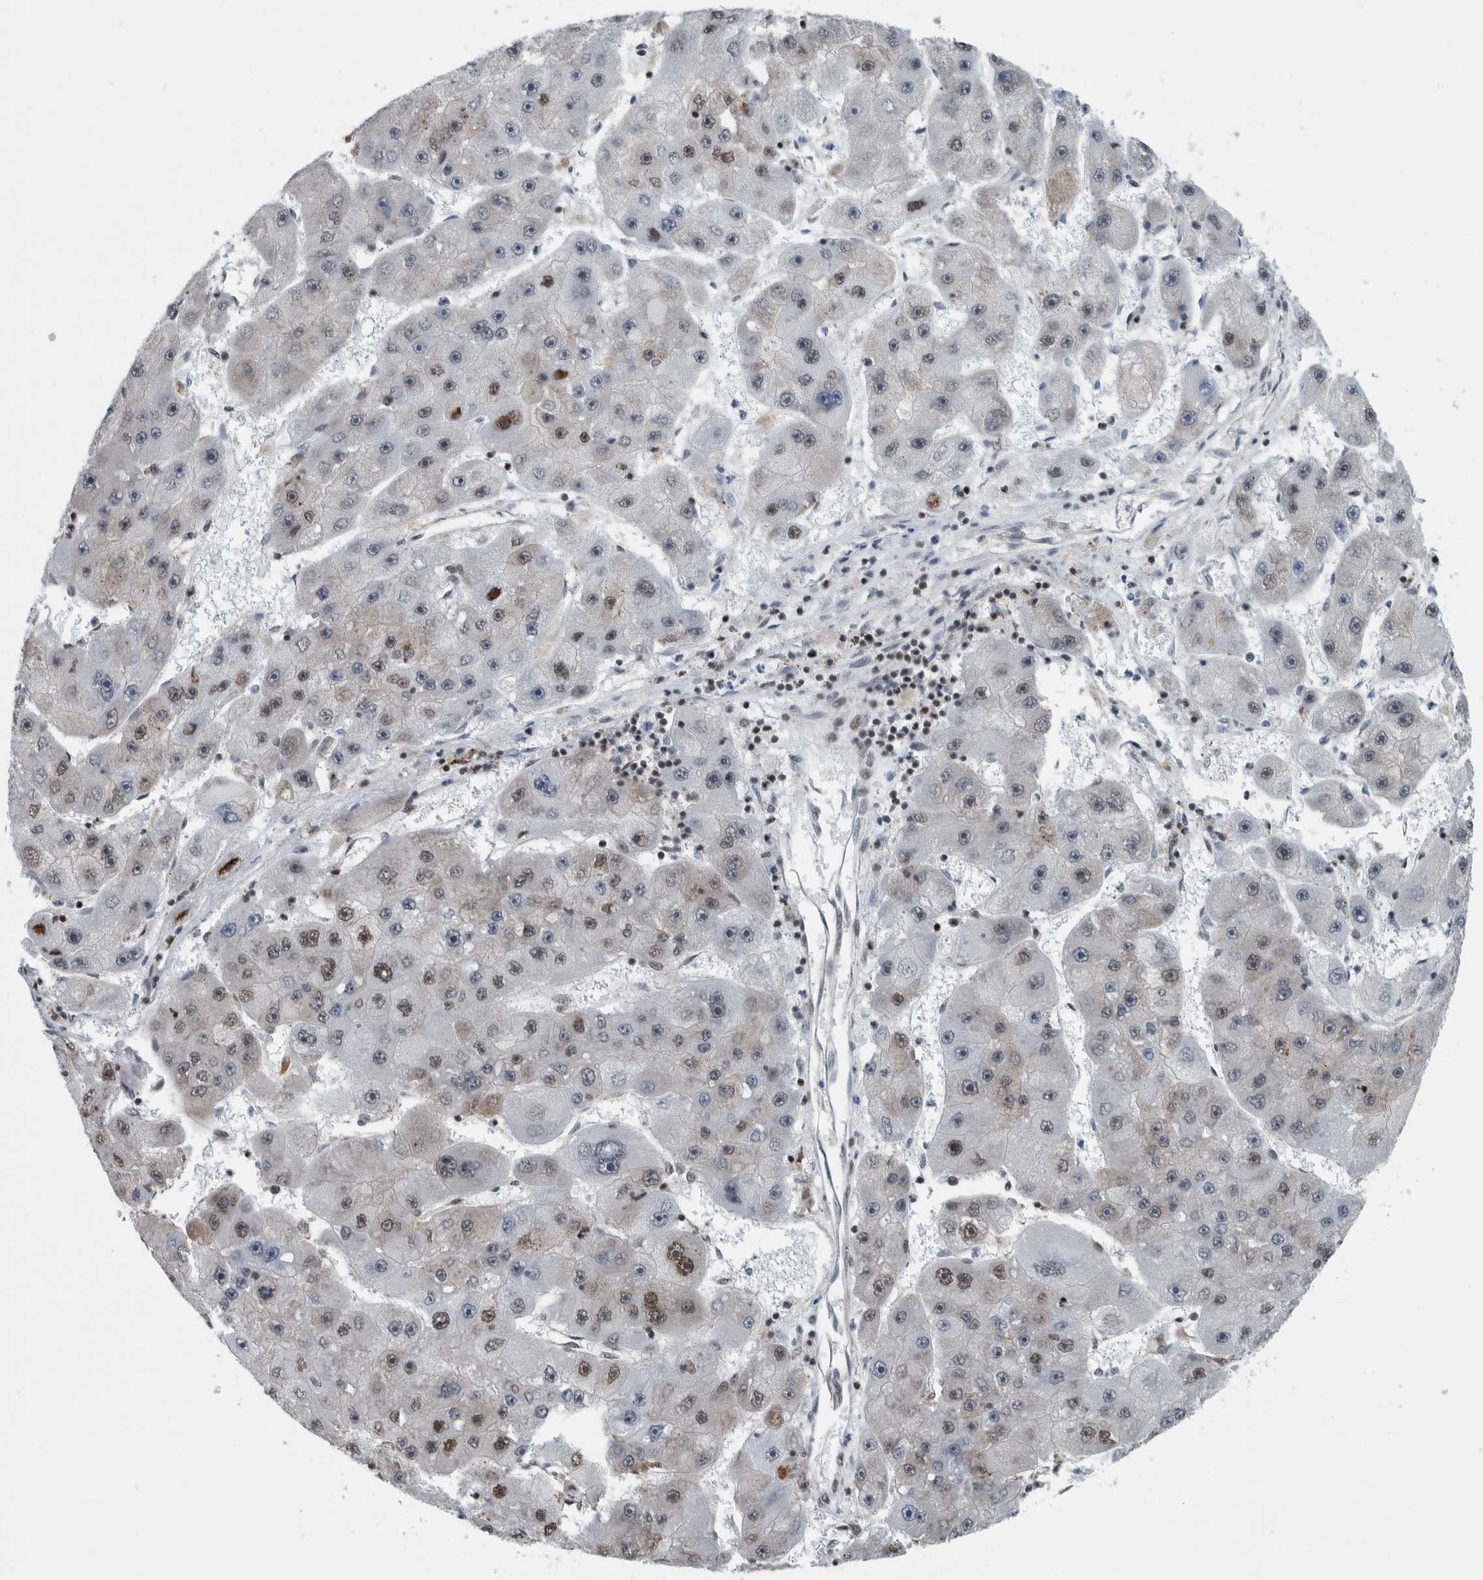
{"staining": {"intensity": "strong", "quantity": "<25%", "location": "nuclear"}, "tissue": "liver cancer", "cell_type": "Tumor cells", "image_type": "cancer", "snomed": [{"axis": "morphology", "description": "Carcinoma, Hepatocellular, NOS"}, {"axis": "topography", "description": "Liver"}], "caption": "Immunohistochemistry of human hepatocellular carcinoma (liver) exhibits medium levels of strong nuclear positivity in about <25% of tumor cells.", "gene": "DNMT3A", "patient": {"sex": "female", "age": 61}}